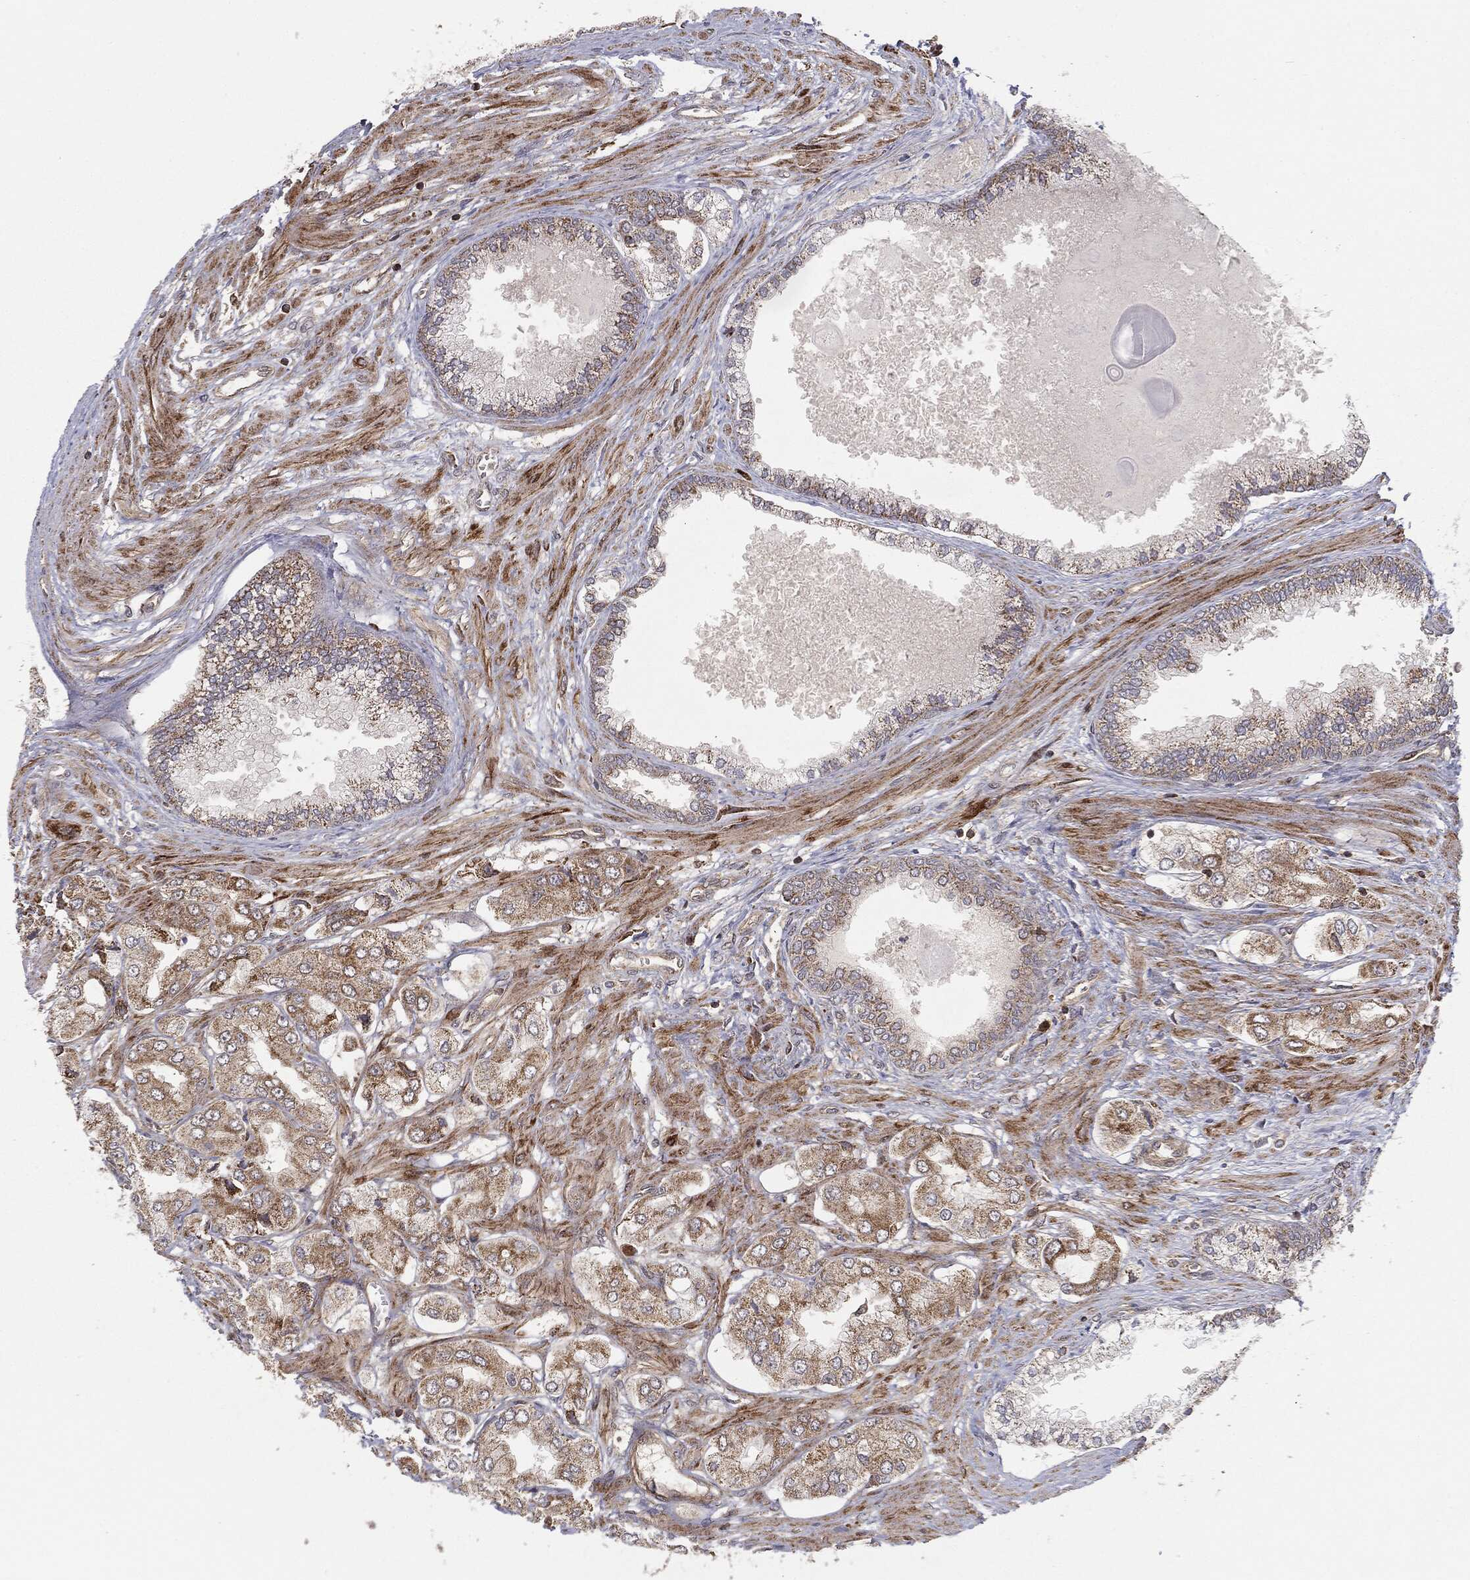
{"staining": {"intensity": "moderate", "quantity": "<25%", "location": "cytoplasmic/membranous"}, "tissue": "prostate cancer", "cell_type": "Tumor cells", "image_type": "cancer", "snomed": [{"axis": "morphology", "description": "Adenocarcinoma, Low grade"}, {"axis": "topography", "description": "Prostate"}], "caption": "High-power microscopy captured an immunohistochemistry micrograph of prostate cancer (adenocarcinoma (low-grade)), revealing moderate cytoplasmic/membranous staining in approximately <25% of tumor cells. The protein of interest is stained brown, and the nuclei are stained in blue (DAB IHC with brightfield microscopy, high magnification).", "gene": "MTOR", "patient": {"sex": "male", "age": 69}}